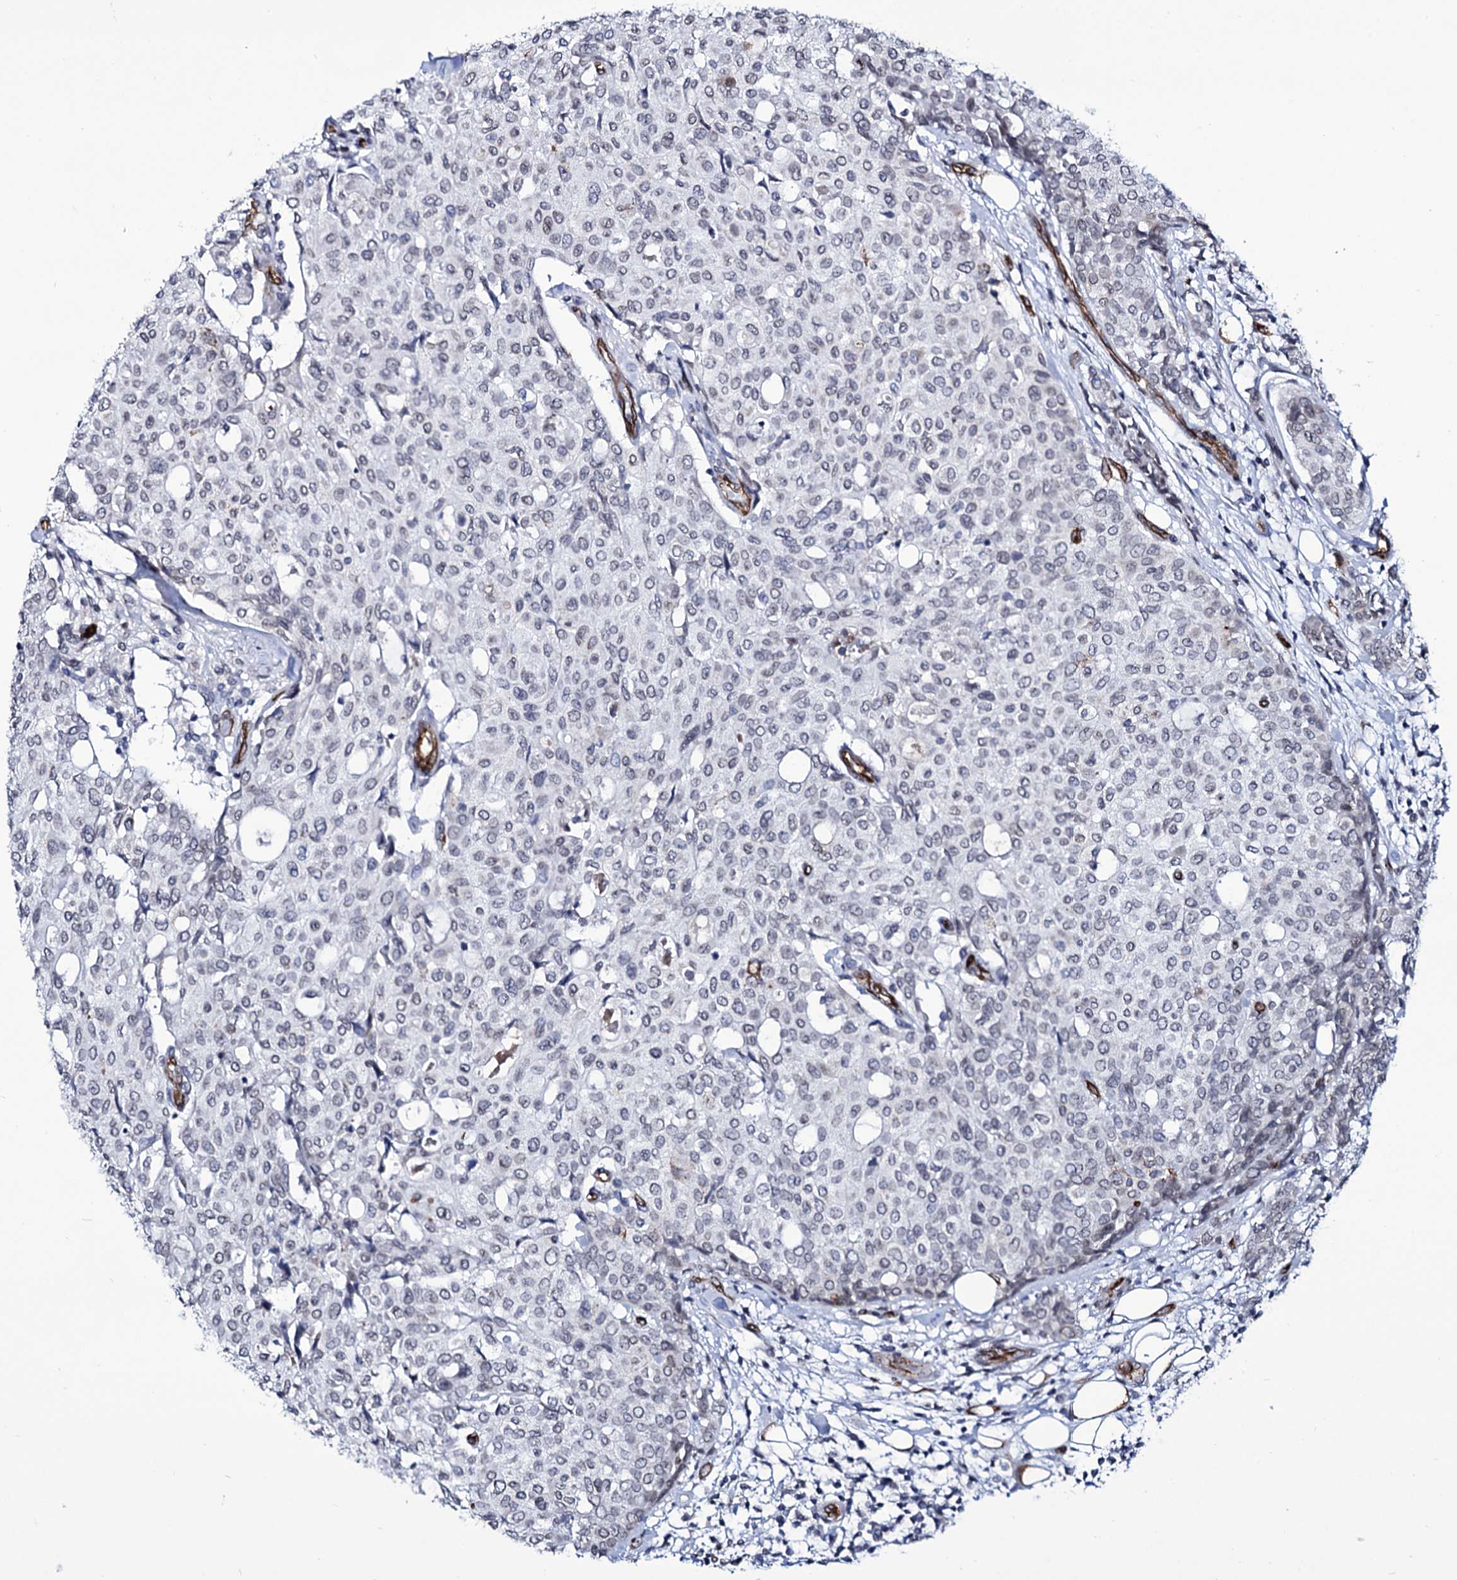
{"staining": {"intensity": "negative", "quantity": "none", "location": "none"}, "tissue": "breast cancer", "cell_type": "Tumor cells", "image_type": "cancer", "snomed": [{"axis": "morphology", "description": "Lobular carcinoma"}, {"axis": "topography", "description": "Breast"}], "caption": "Immunohistochemical staining of human breast lobular carcinoma displays no significant positivity in tumor cells.", "gene": "ZC3H12C", "patient": {"sex": "female", "age": 51}}